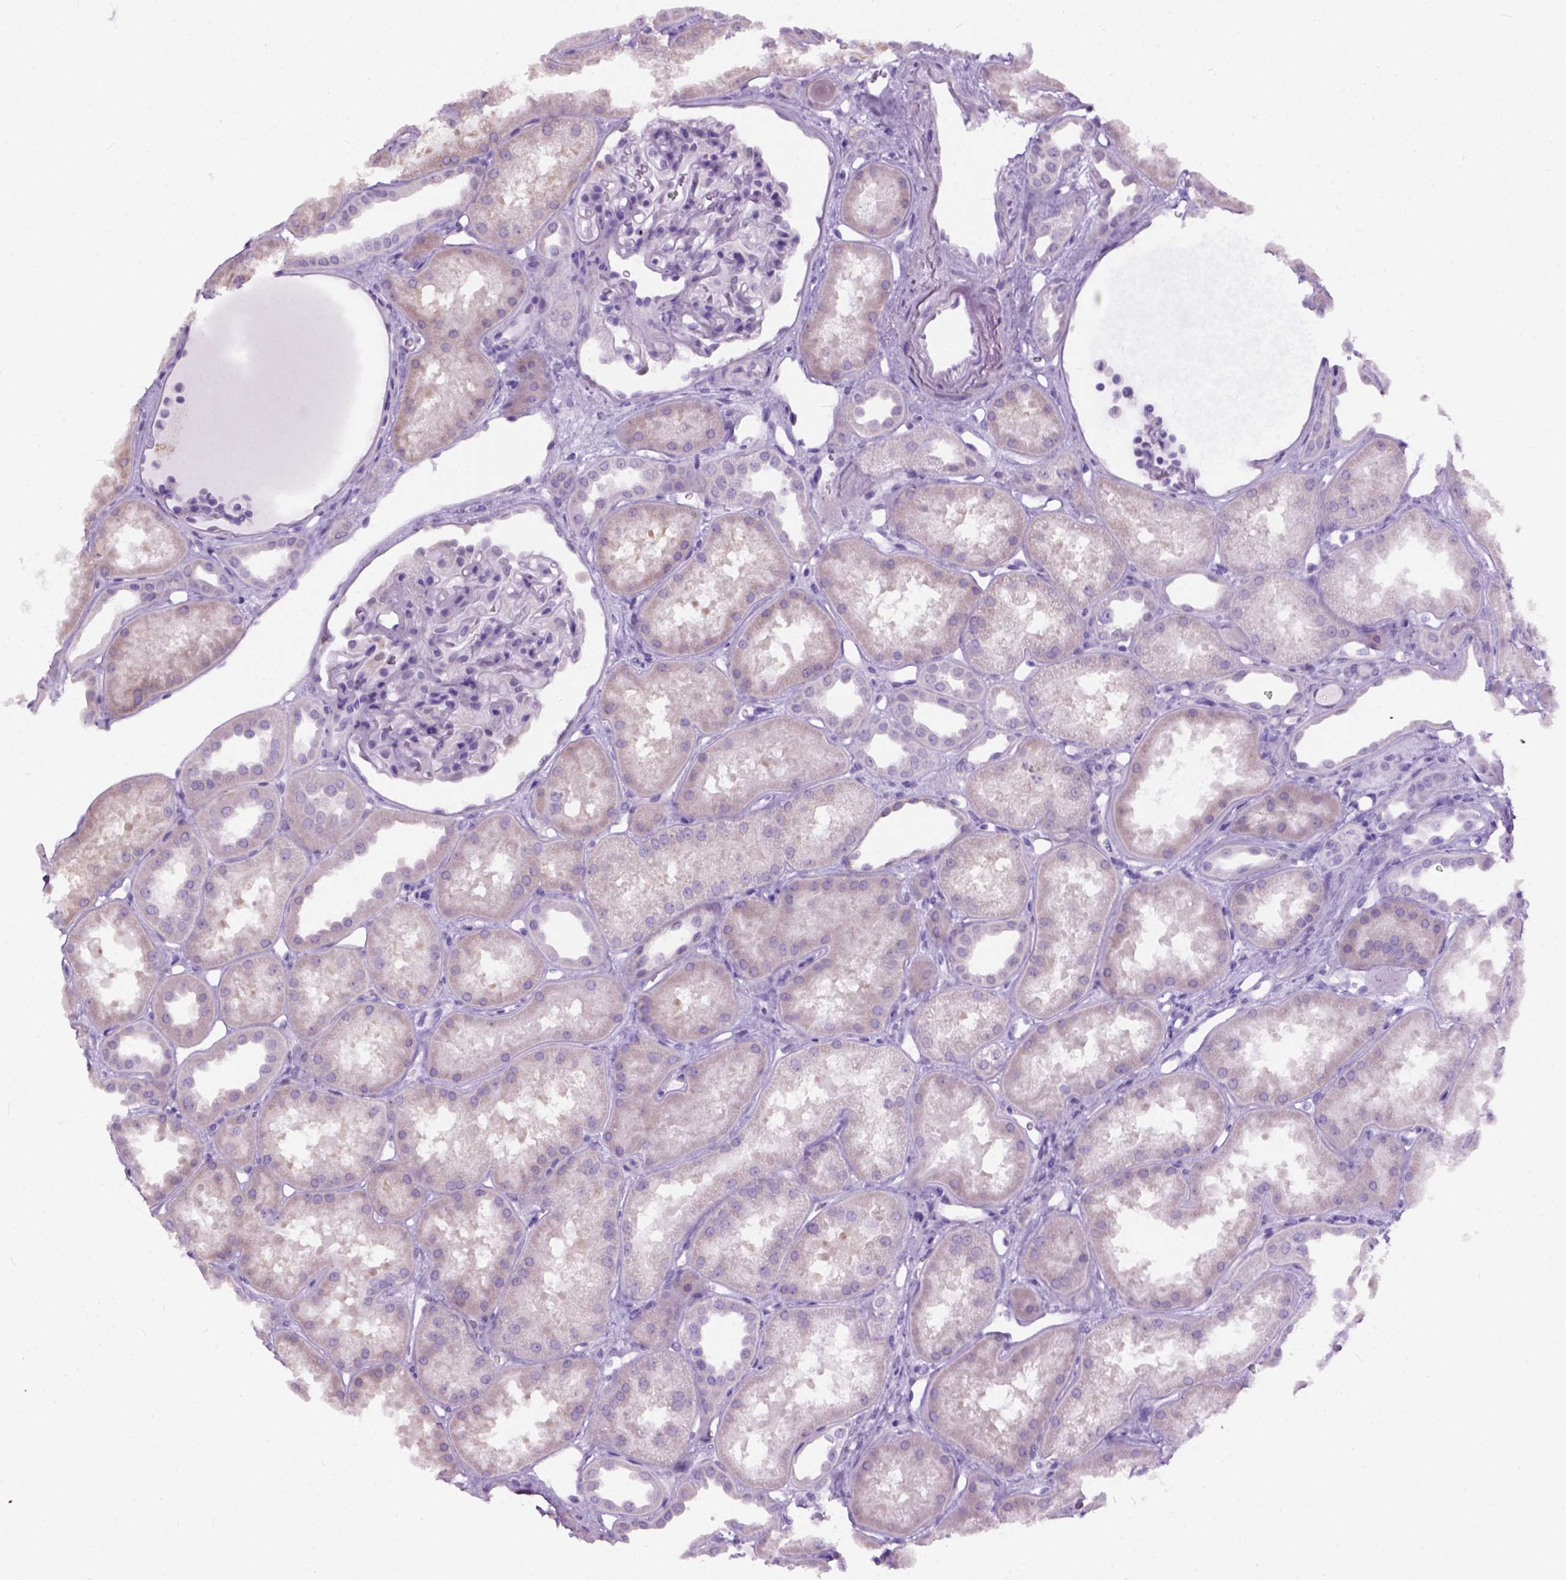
{"staining": {"intensity": "negative", "quantity": "none", "location": "none"}, "tissue": "kidney", "cell_type": "Cells in glomeruli", "image_type": "normal", "snomed": [{"axis": "morphology", "description": "Normal tissue, NOS"}, {"axis": "topography", "description": "Kidney"}], "caption": "Immunohistochemistry (IHC) of unremarkable kidney exhibits no positivity in cells in glomeruli.", "gene": "AXDND1", "patient": {"sex": "male", "age": 61}}